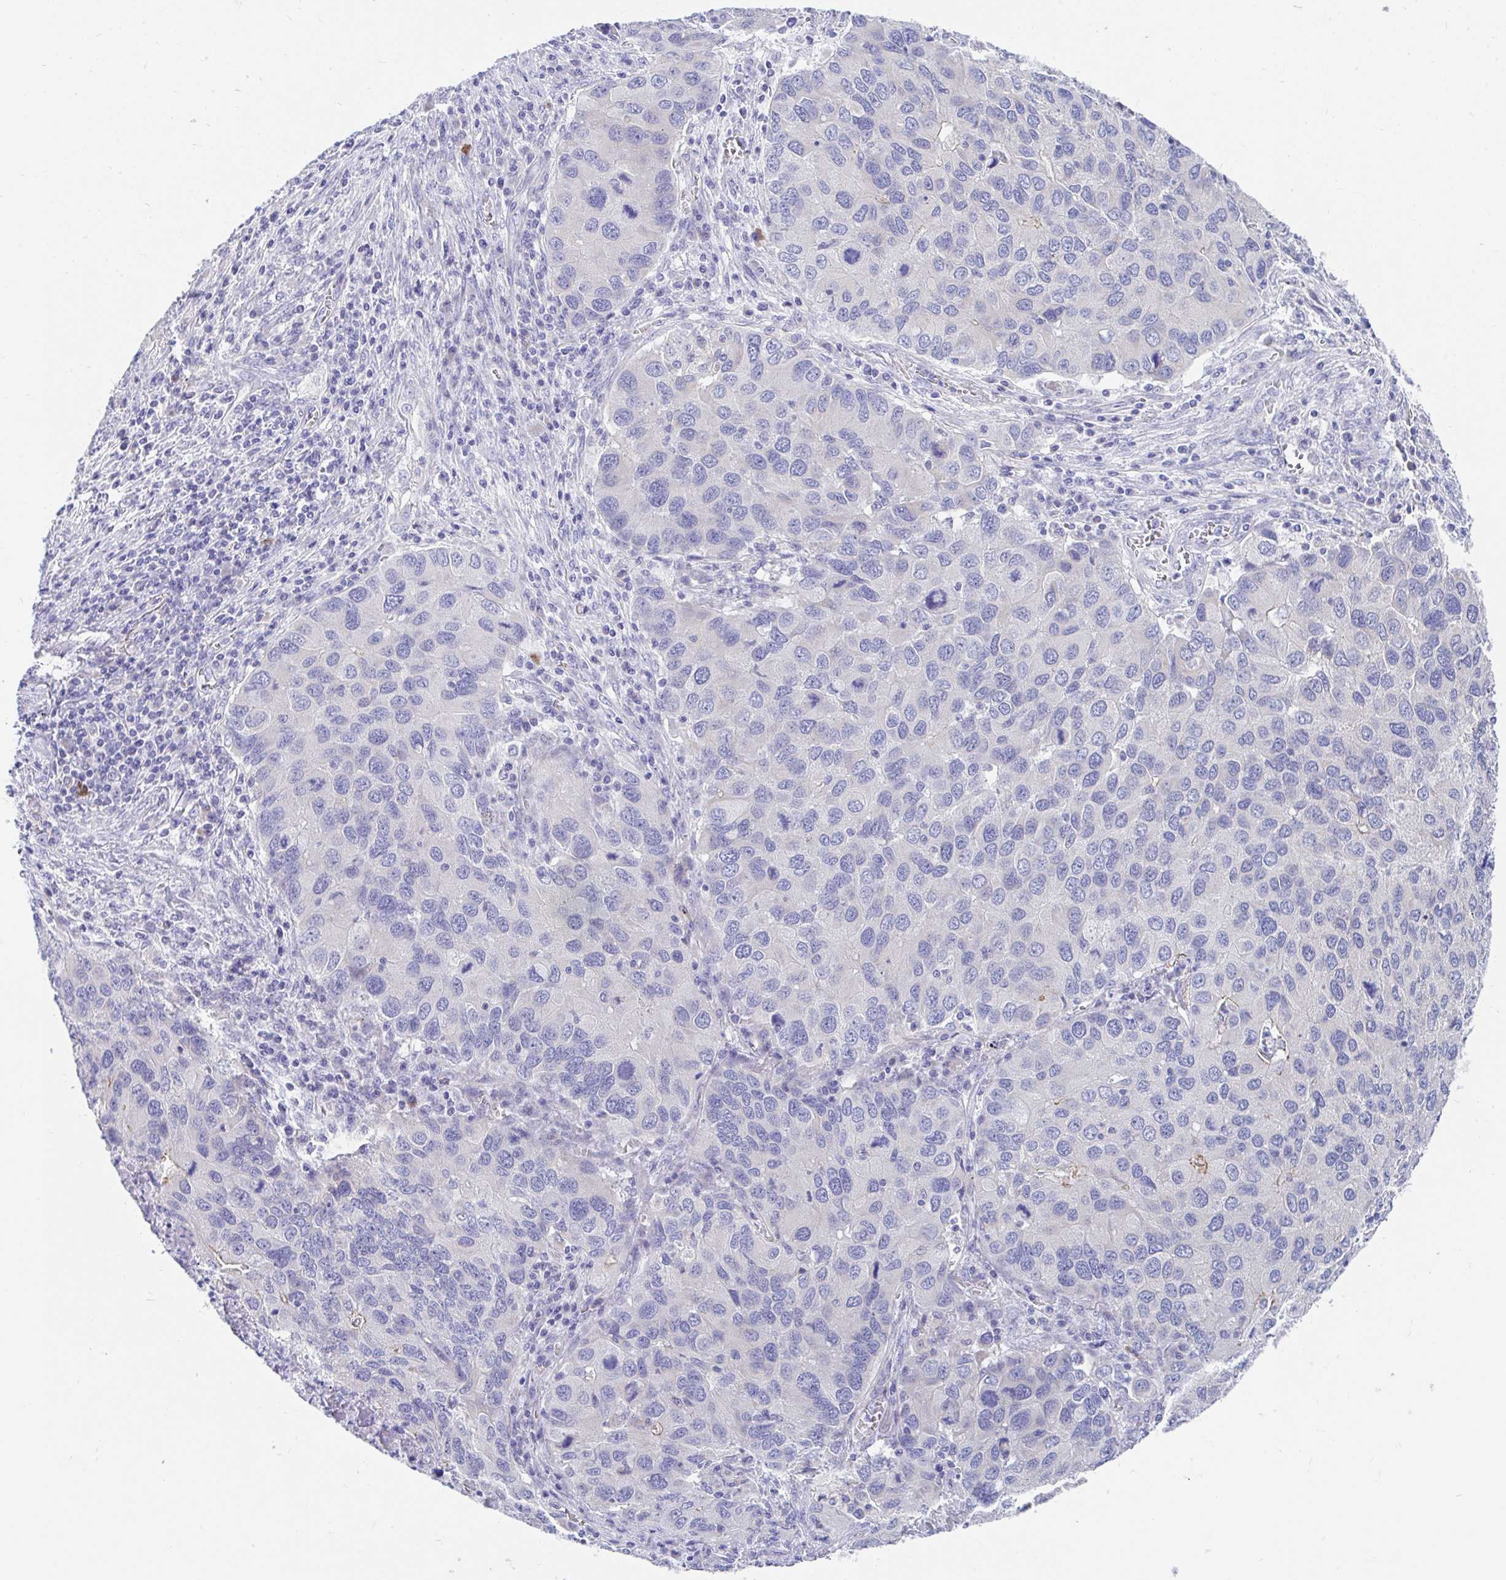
{"staining": {"intensity": "negative", "quantity": "none", "location": "none"}, "tissue": "lung cancer", "cell_type": "Tumor cells", "image_type": "cancer", "snomed": [{"axis": "morphology", "description": "Aneuploidy"}, {"axis": "morphology", "description": "Adenocarcinoma, NOS"}, {"axis": "topography", "description": "Lymph node"}, {"axis": "topography", "description": "Lung"}], "caption": "IHC image of human adenocarcinoma (lung) stained for a protein (brown), which demonstrates no staining in tumor cells.", "gene": "CCSAP", "patient": {"sex": "female", "age": 74}}